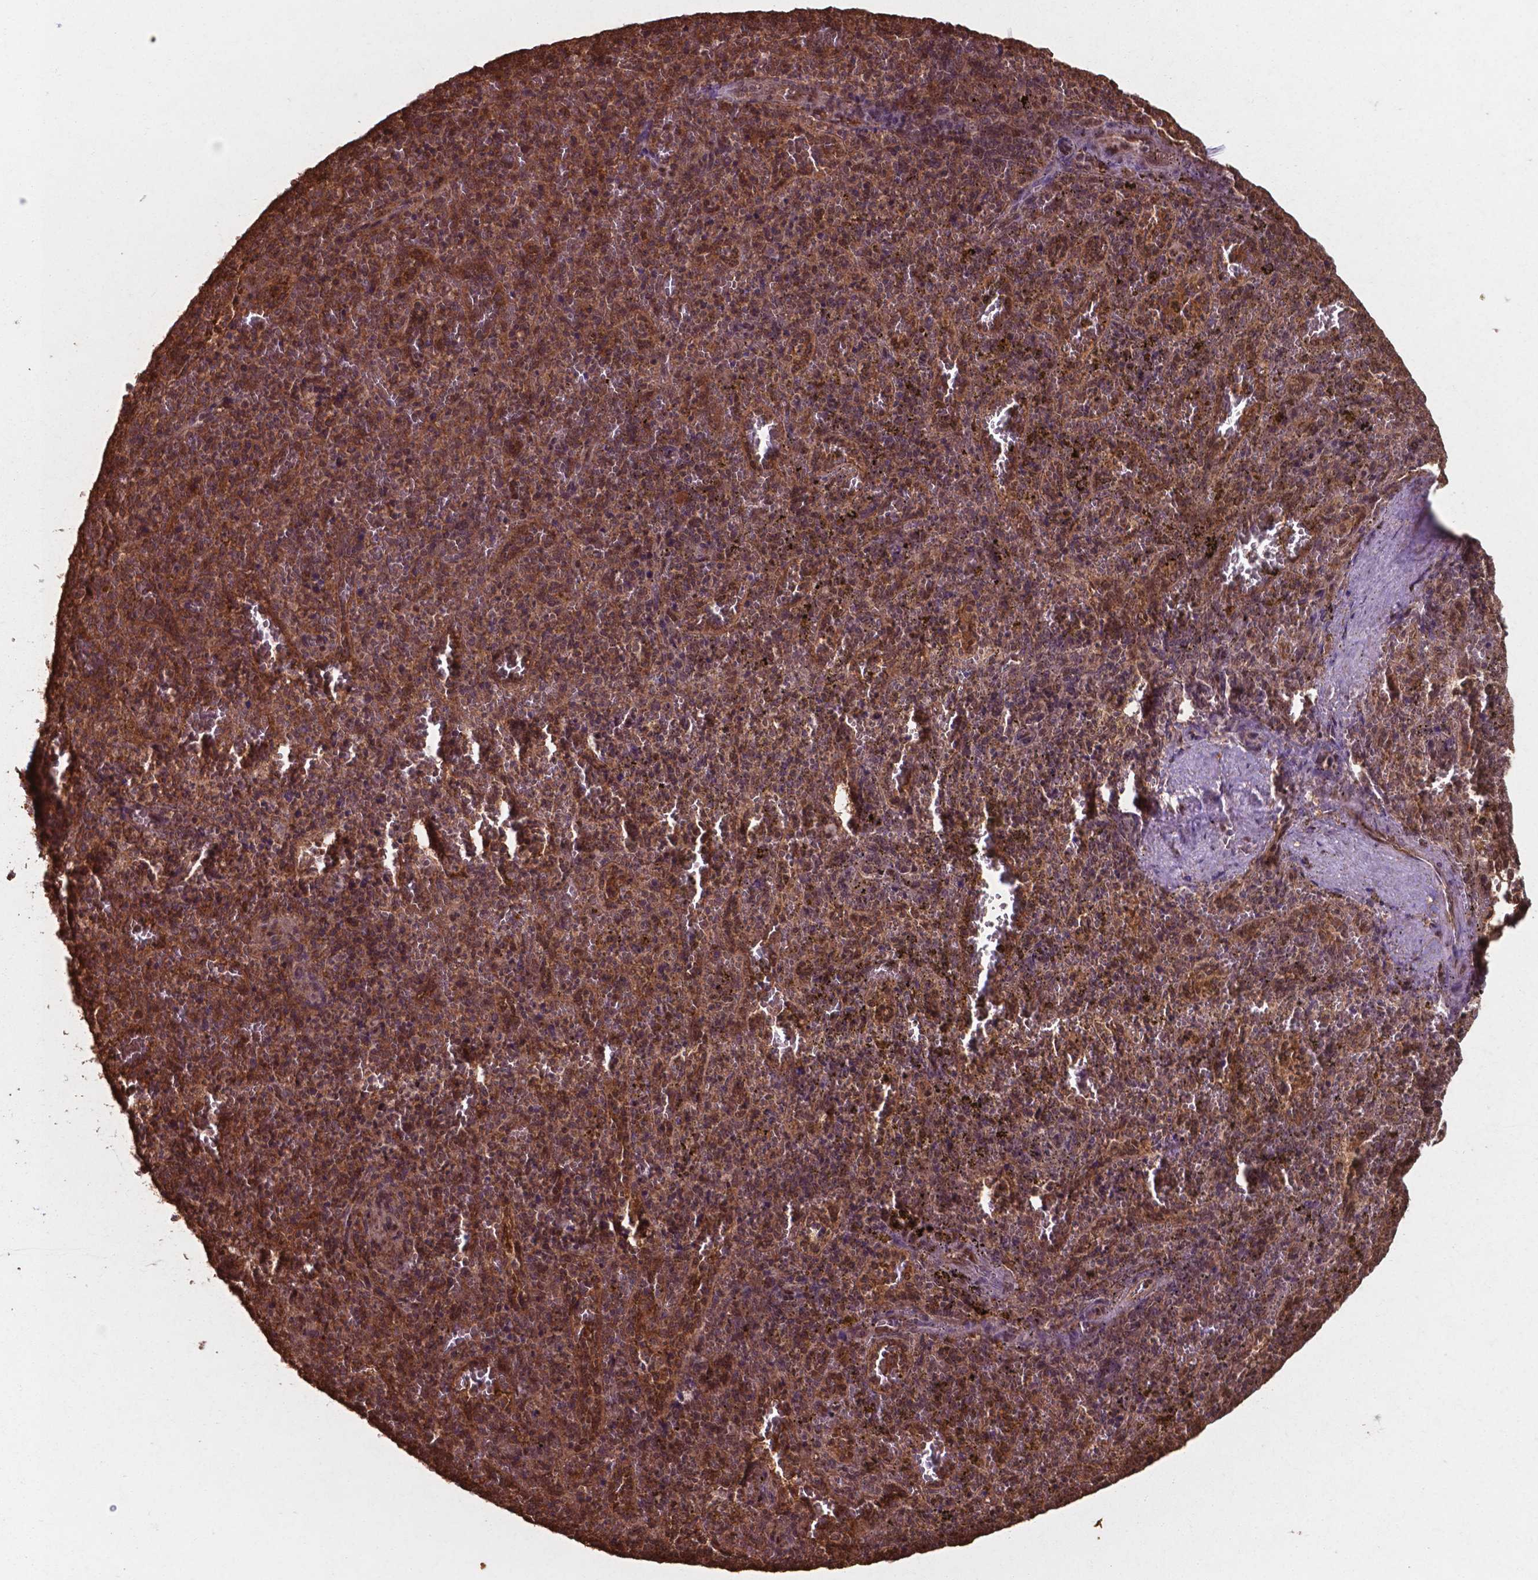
{"staining": {"intensity": "moderate", "quantity": ">75%", "location": "cytoplasmic/membranous,nuclear"}, "tissue": "spleen", "cell_type": "Cells in red pulp", "image_type": "normal", "snomed": [{"axis": "morphology", "description": "Normal tissue, NOS"}, {"axis": "topography", "description": "Spleen"}], "caption": "Protein analysis of normal spleen exhibits moderate cytoplasmic/membranous,nuclear staining in approximately >75% of cells in red pulp.", "gene": "CHP2", "patient": {"sex": "female", "age": 50}}